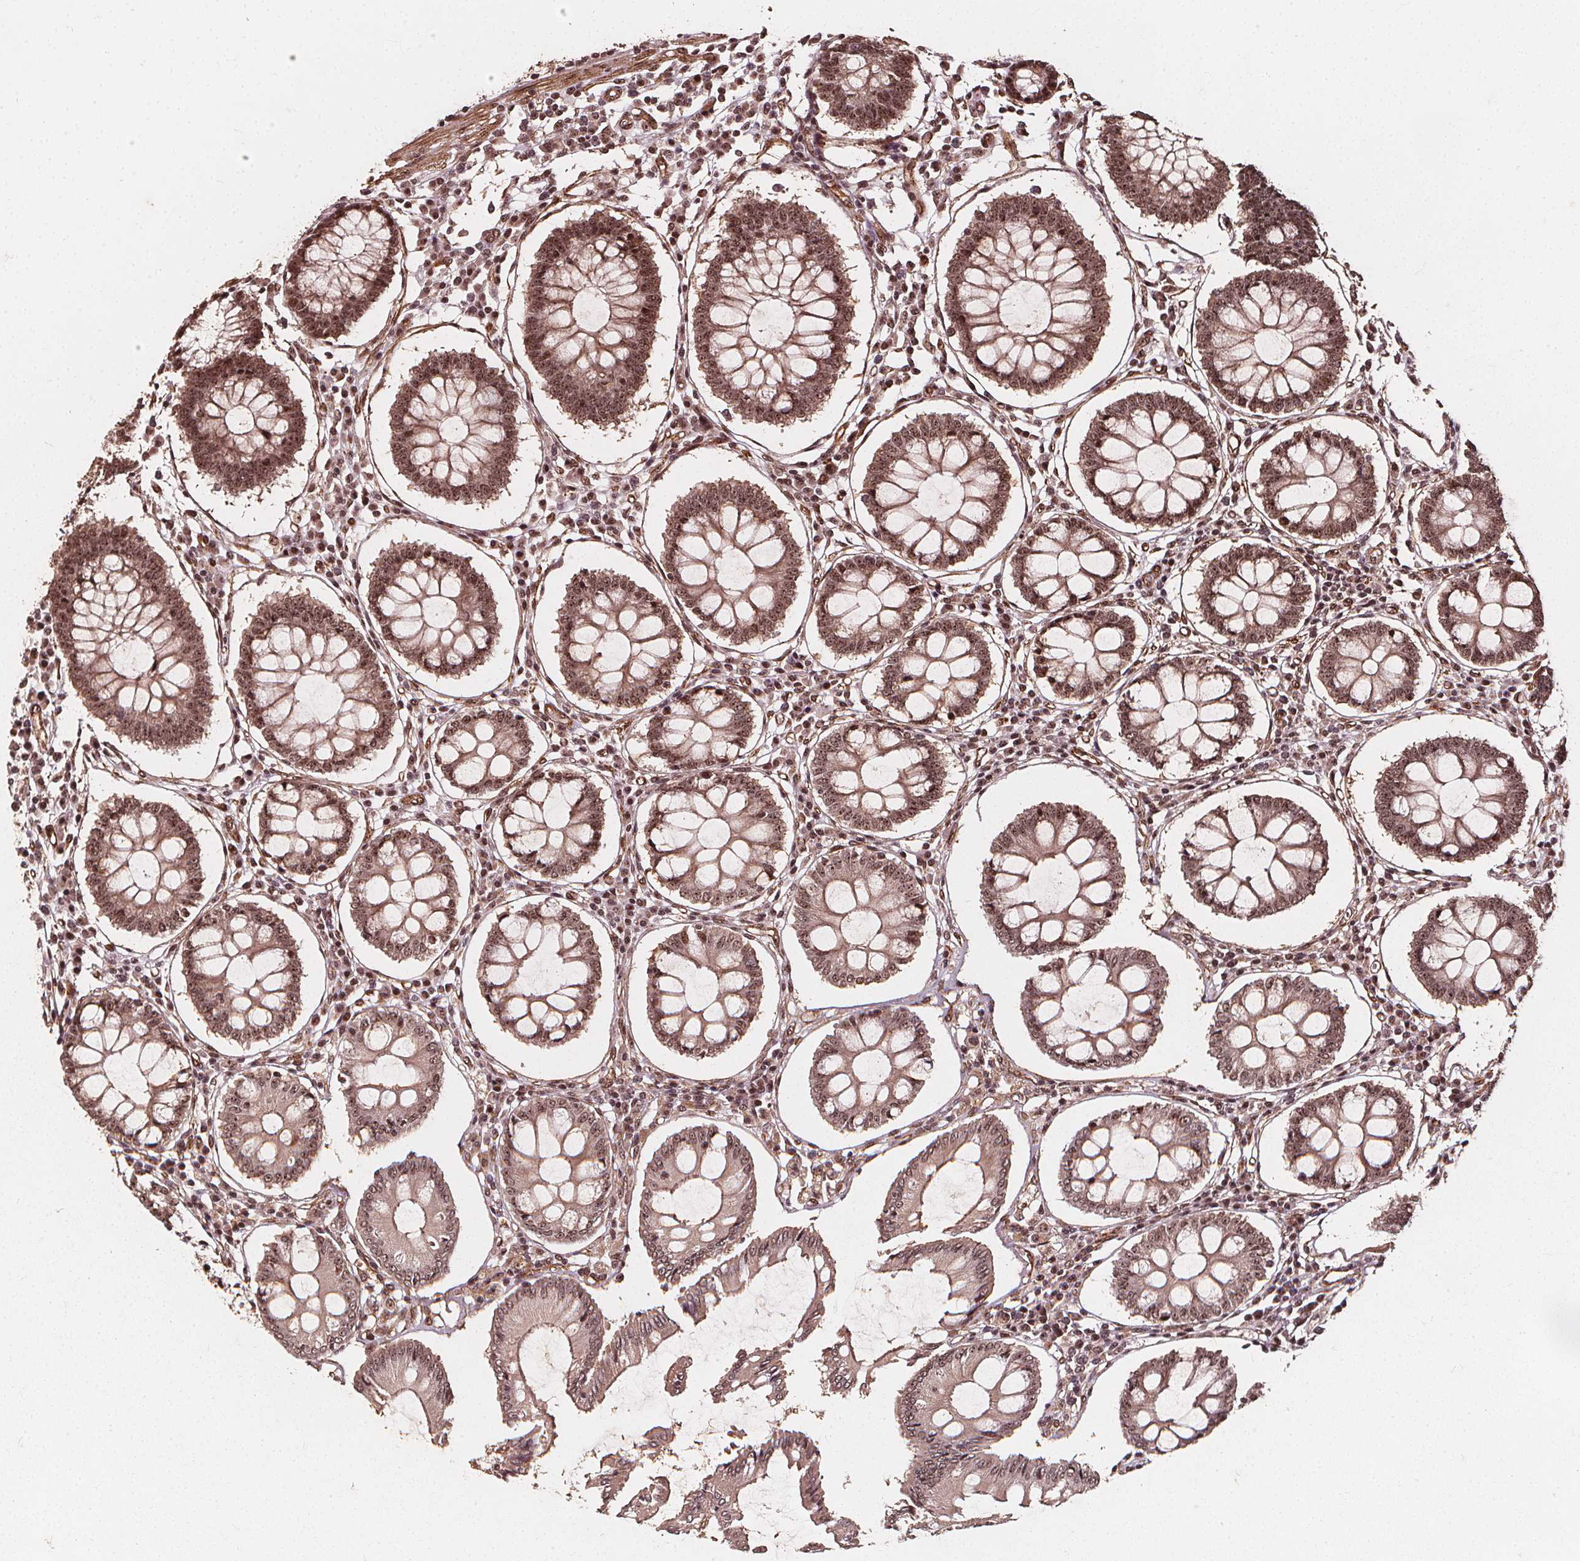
{"staining": {"intensity": "moderate", "quantity": ">75%", "location": "cytoplasmic/membranous,nuclear"}, "tissue": "colon", "cell_type": "Endothelial cells", "image_type": "normal", "snomed": [{"axis": "morphology", "description": "Normal tissue, NOS"}, {"axis": "morphology", "description": "Adenocarcinoma, NOS"}, {"axis": "topography", "description": "Colon"}], "caption": "DAB immunohistochemical staining of unremarkable colon exhibits moderate cytoplasmic/membranous,nuclear protein positivity in approximately >75% of endothelial cells.", "gene": "EXOSC9", "patient": {"sex": "male", "age": 83}}